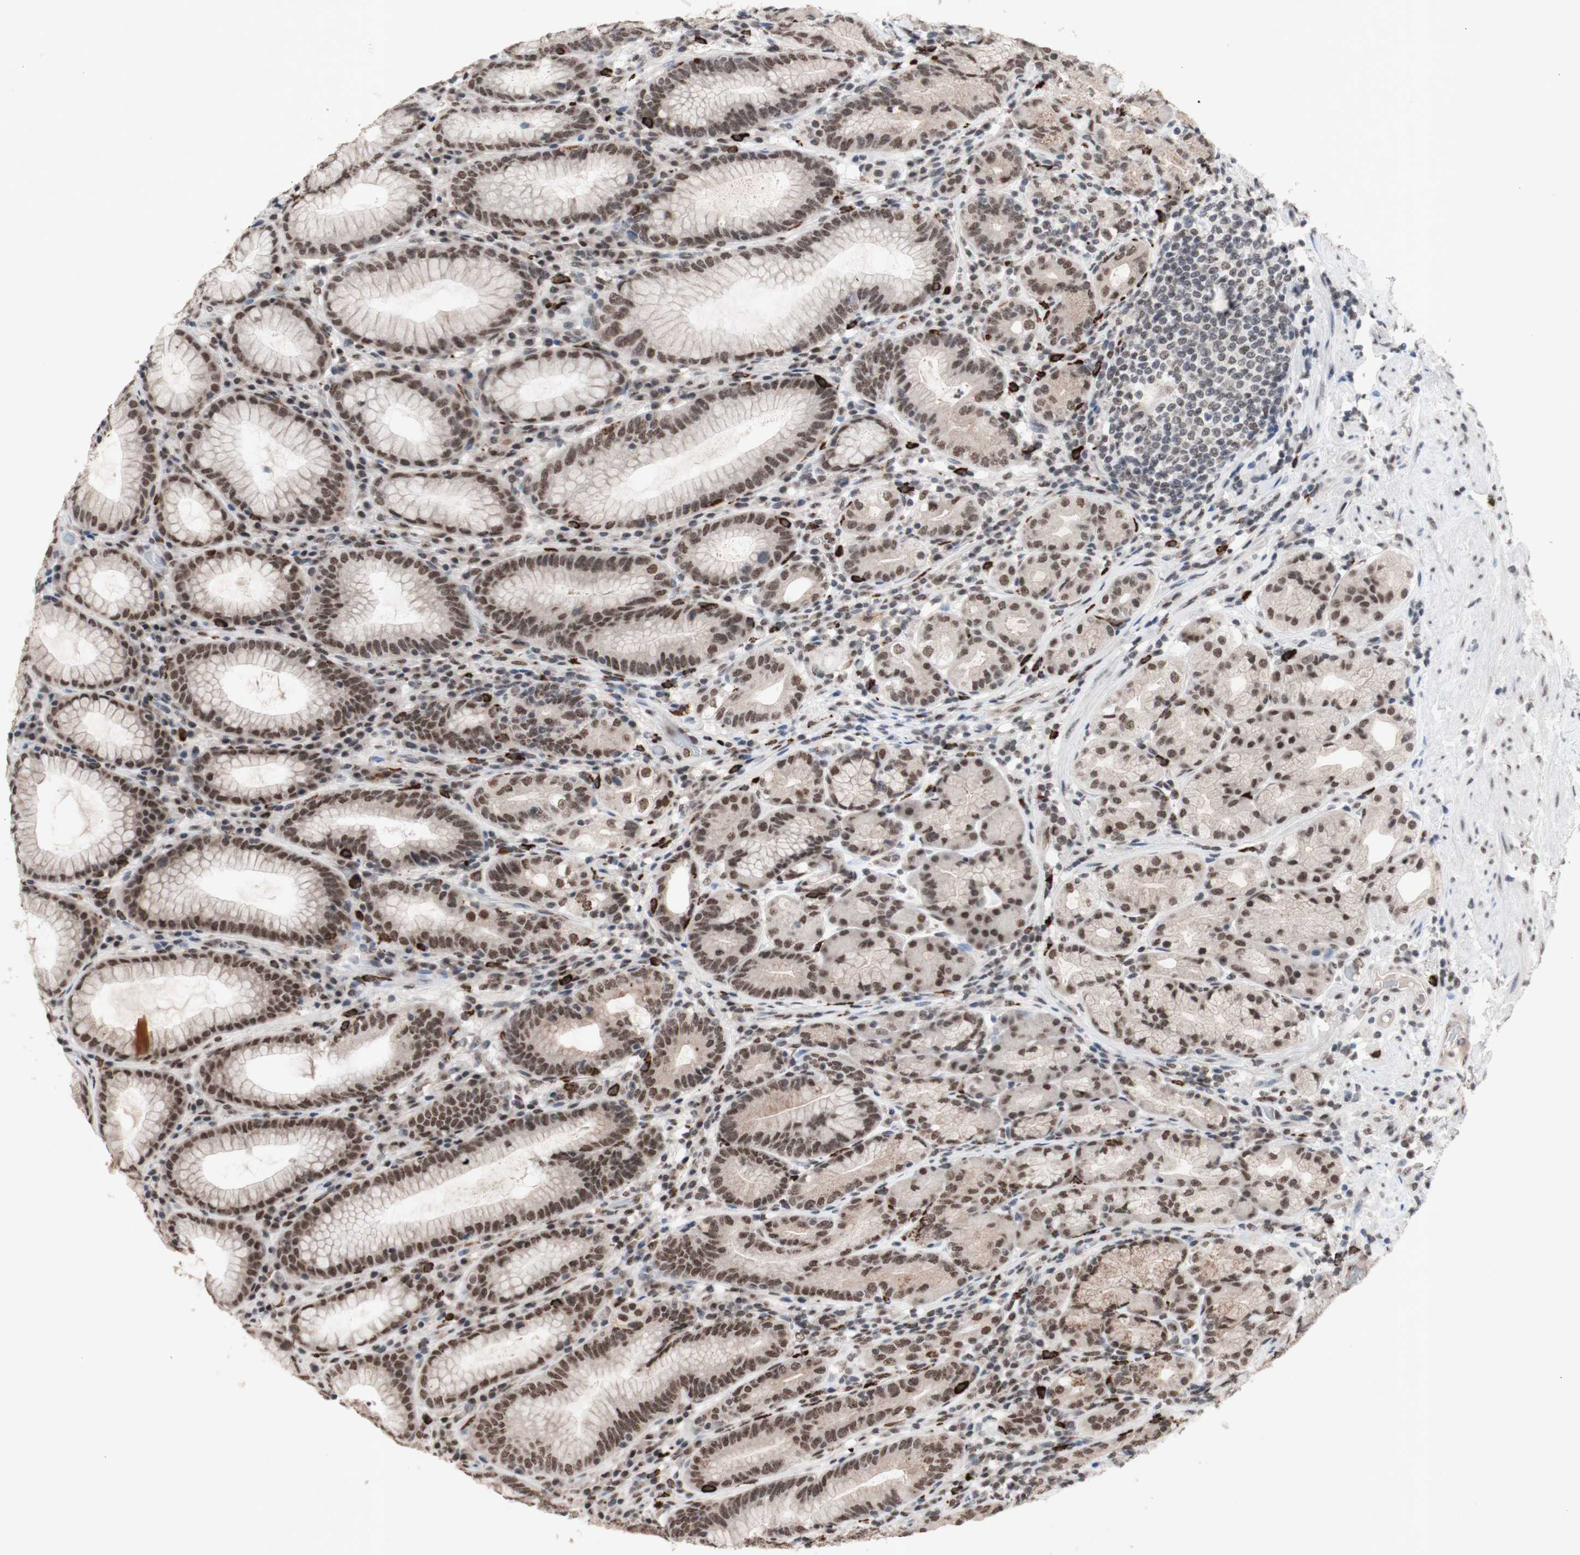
{"staining": {"intensity": "moderate", "quantity": ">75%", "location": "nuclear"}, "tissue": "stomach", "cell_type": "Glandular cells", "image_type": "normal", "snomed": [{"axis": "morphology", "description": "Normal tissue, NOS"}, {"axis": "topography", "description": "Stomach, lower"}], "caption": "Immunohistochemistry image of unremarkable stomach stained for a protein (brown), which exhibits medium levels of moderate nuclear expression in about >75% of glandular cells.", "gene": "SFPQ", "patient": {"sex": "female", "age": 76}}